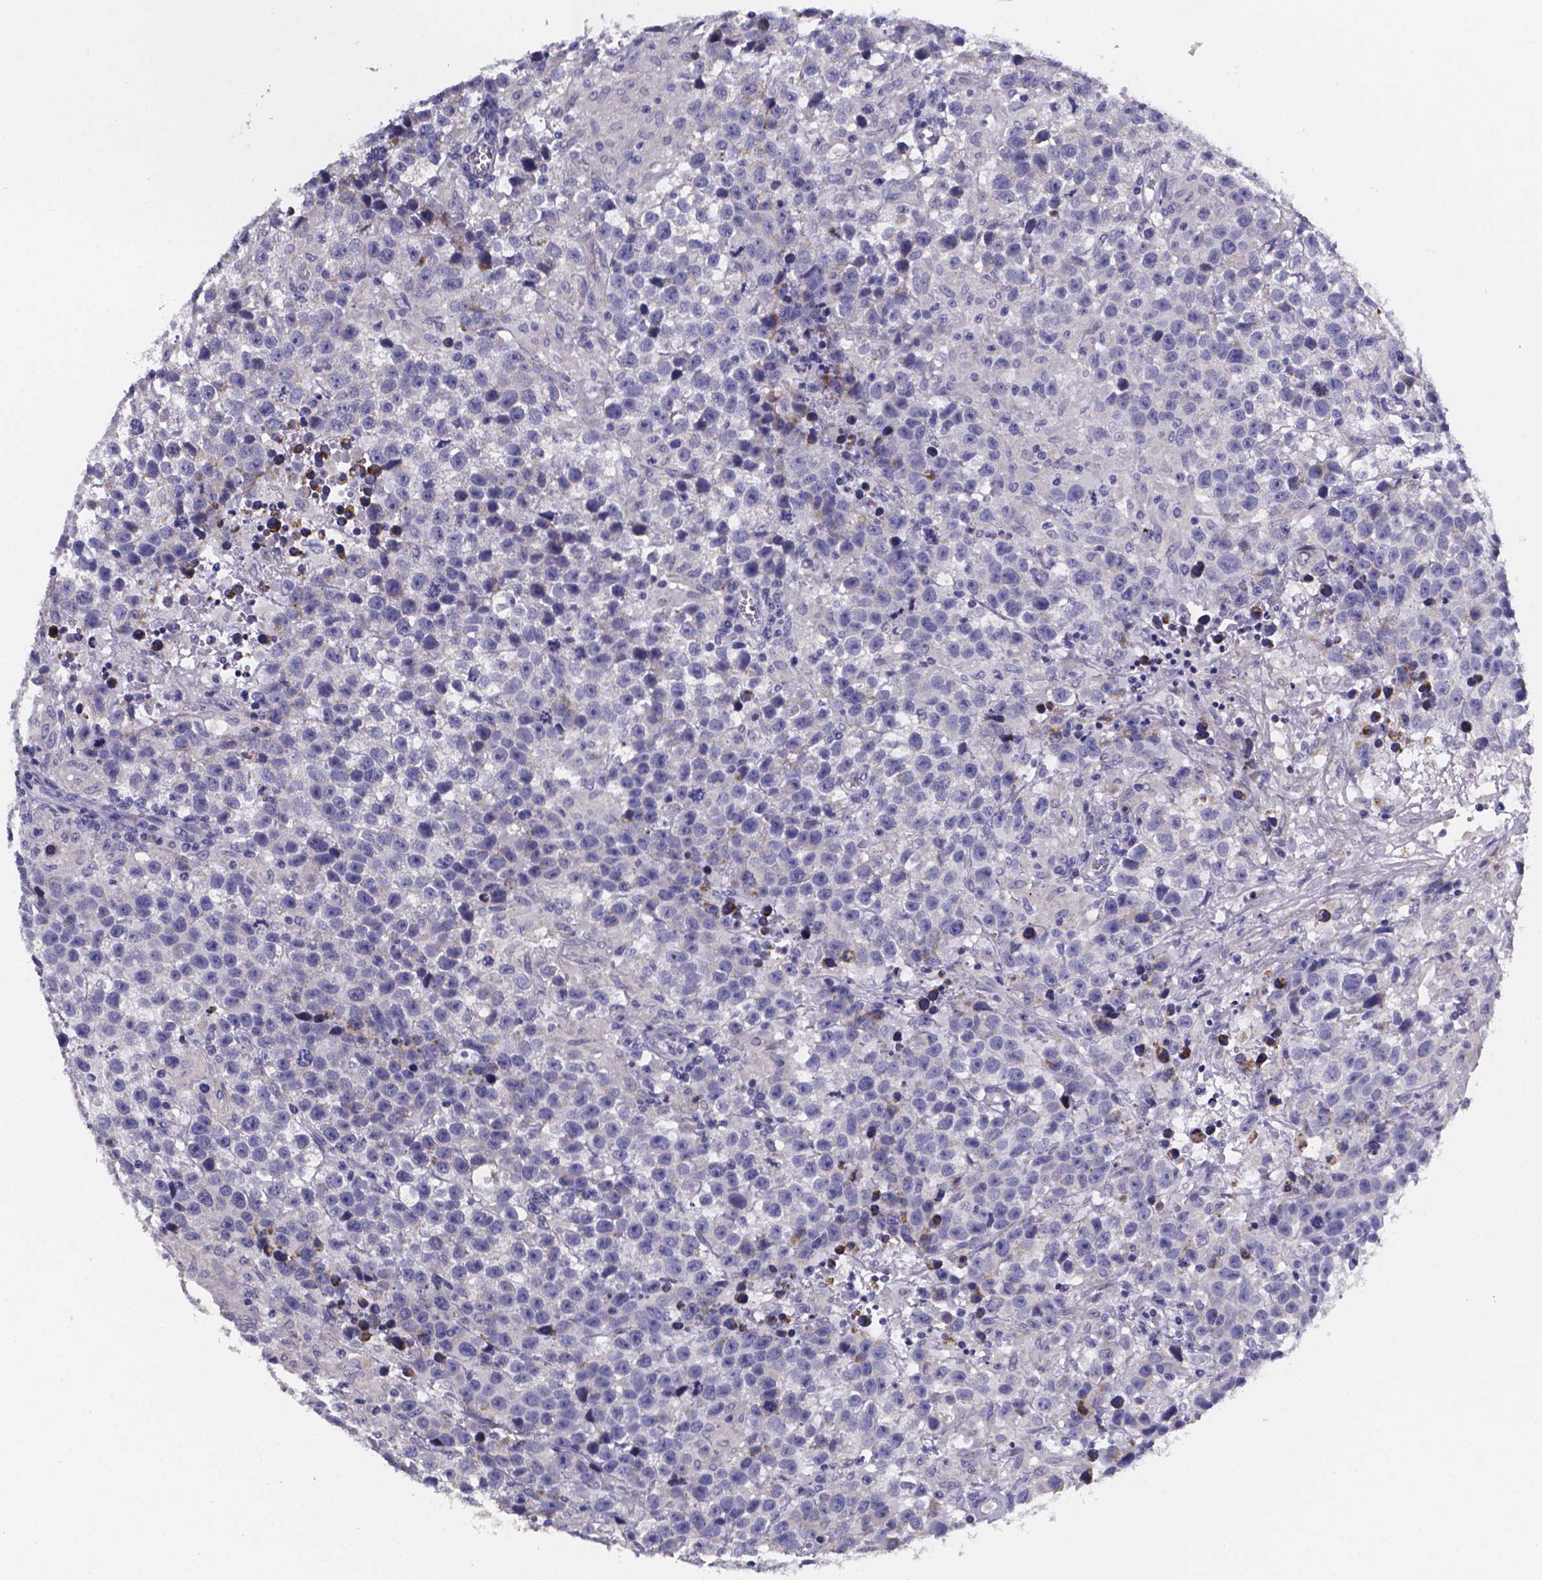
{"staining": {"intensity": "weak", "quantity": "<25%", "location": "cytoplasmic/membranous"}, "tissue": "testis cancer", "cell_type": "Tumor cells", "image_type": "cancer", "snomed": [{"axis": "morphology", "description": "Seminoma, NOS"}, {"axis": "topography", "description": "Testis"}], "caption": "High power microscopy photomicrograph of an IHC micrograph of testis seminoma, revealing no significant expression in tumor cells.", "gene": "PAH", "patient": {"sex": "male", "age": 43}}